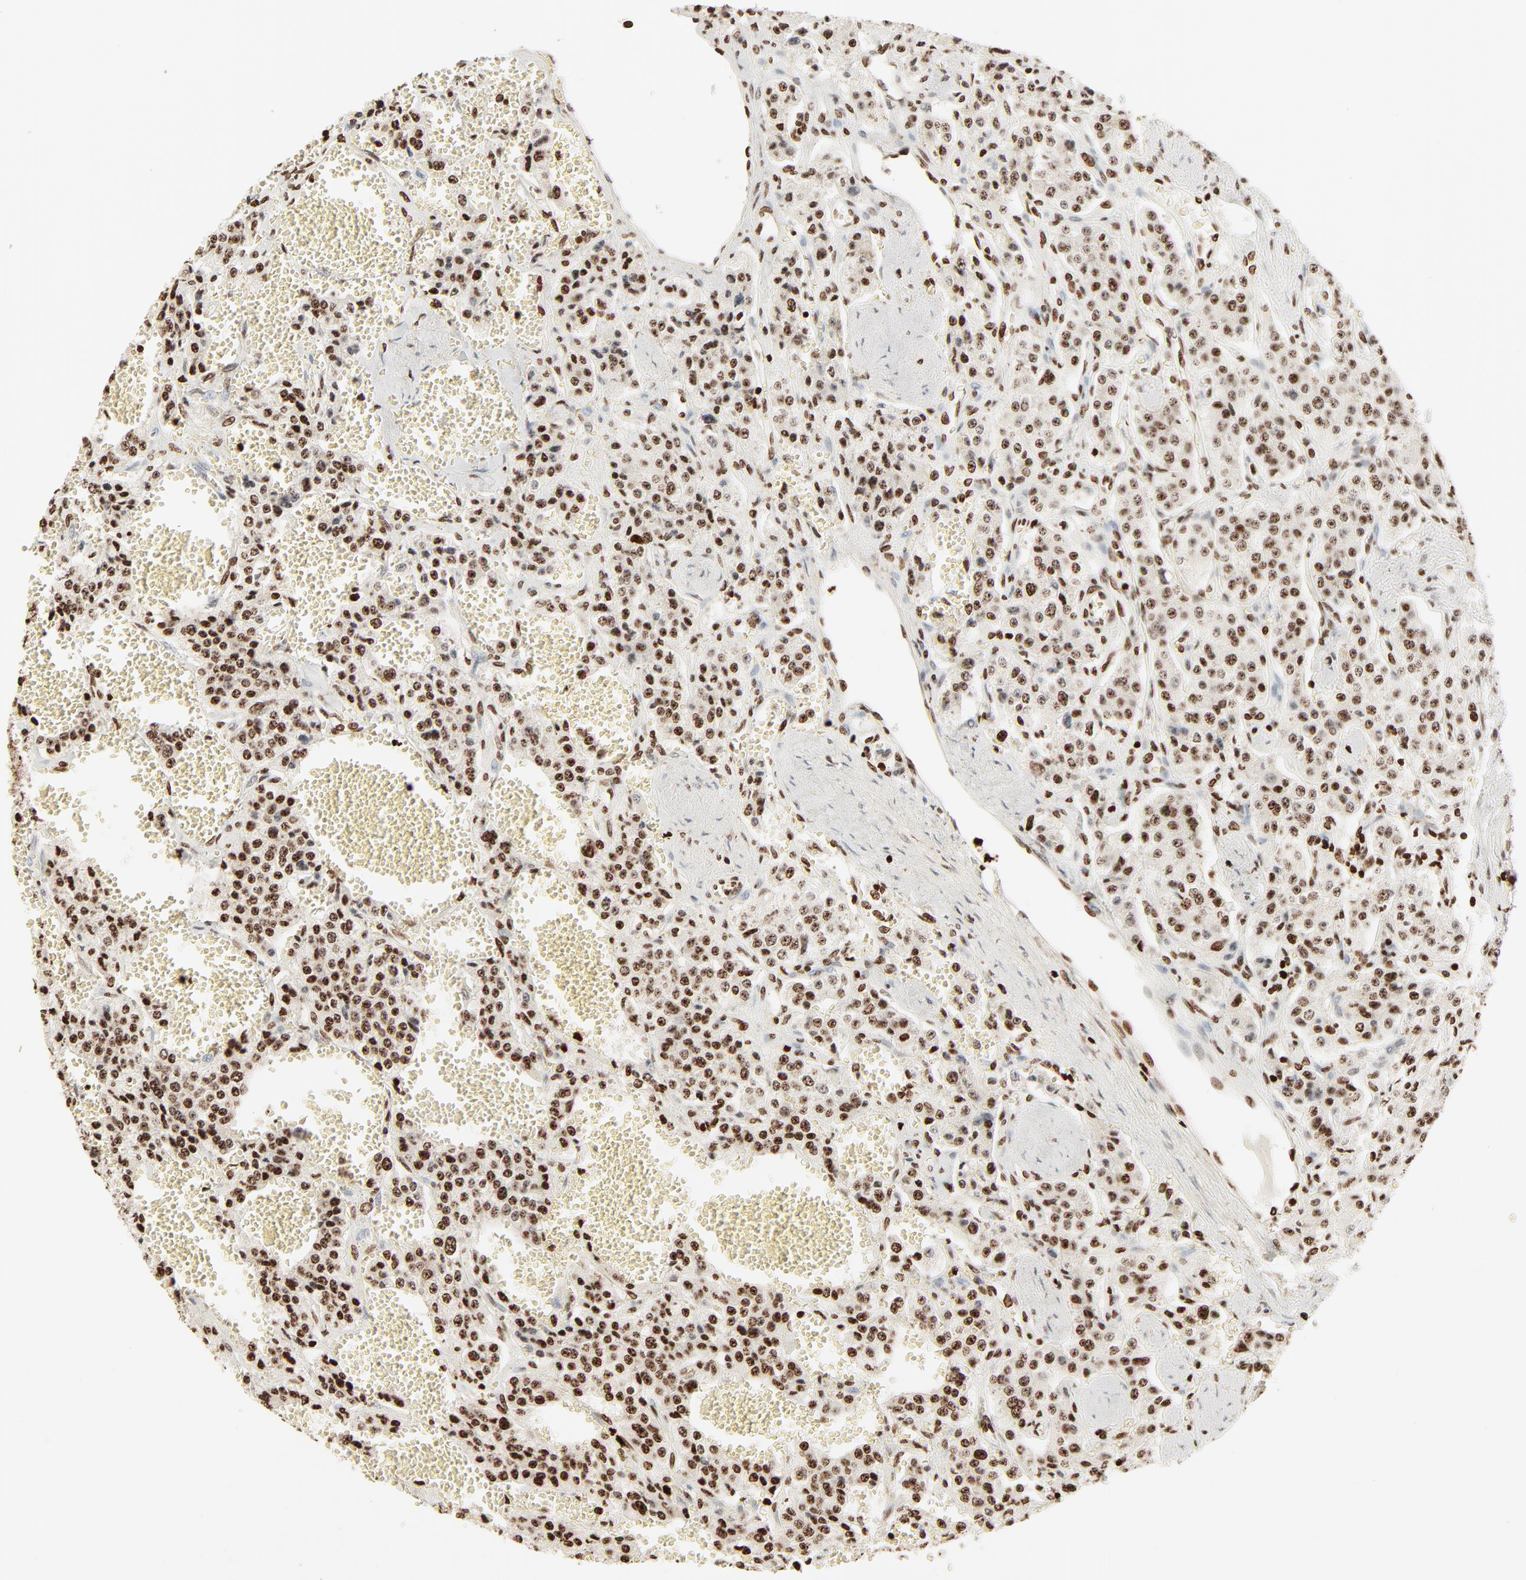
{"staining": {"intensity": "moderate", "quantity": ">75%", "location": "nuclear"}, "tissue": "carcinoid", "cell_type": "Tumor cells", "image_type": "cancer", "snomed": [{"axis": "morphology", "description": "Carcinoid, malignant, NOS"}, {"axis": "topography", "description": "Small intestine"}], "caption": "Protein staining of carcinoid (malignant) tissue shows moderate nuclear positivity in approximately >75% of tumor cells. The staining was performed using DAB, with brown indicating positive protein expression. Nuclei are stained blue with hematoxylin.", "gene": "HMGB2", "patient": {"sex": "male", "age": 52}}